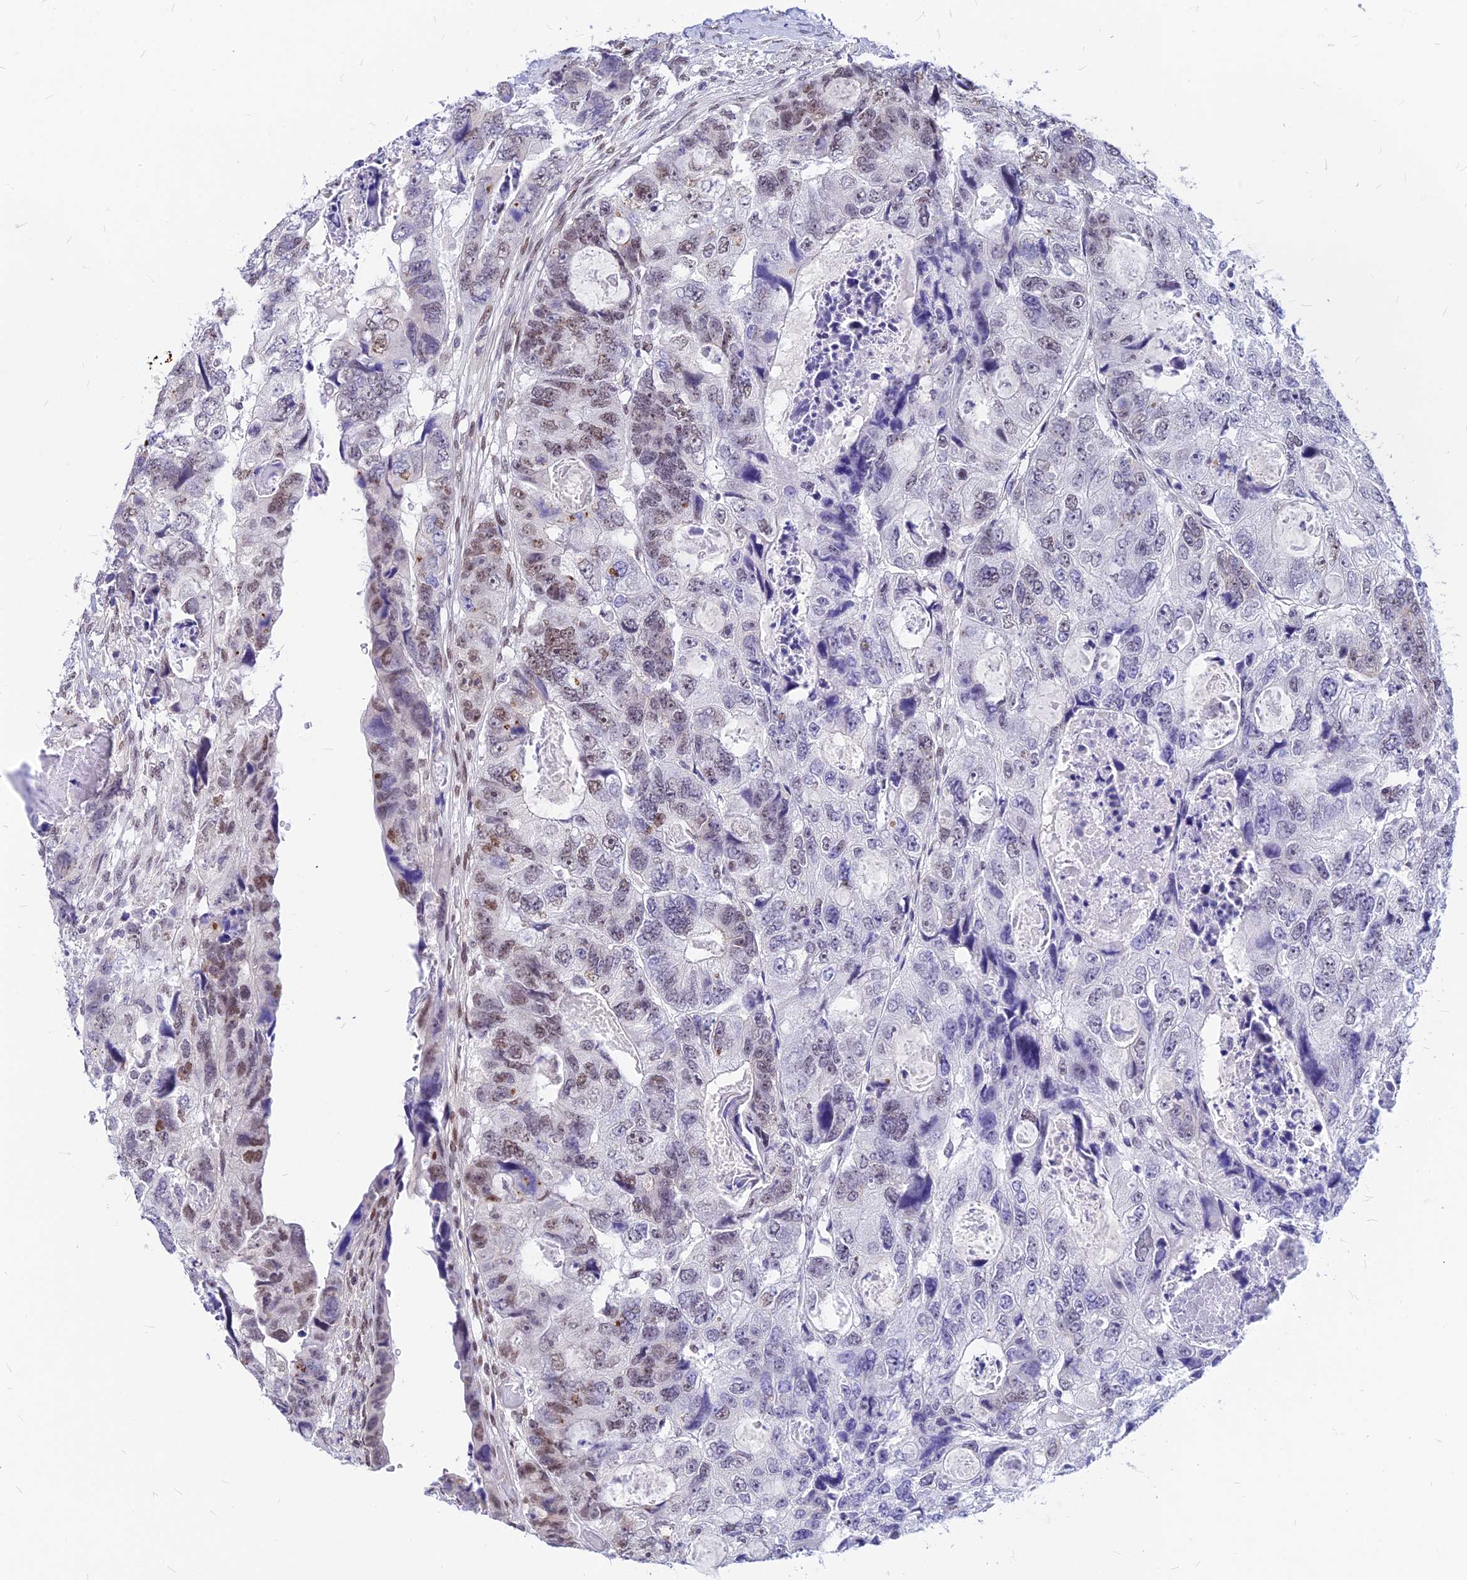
{"staining": {"intensity": "moderate", "quantity": "<25%", "location": "nuclear"}, "tissue": "colorectal cancer", "cell_type": "Tumor cells", "image_type": "cancer", "snomed": [{"axis": "morphology", "description": "Adenocarcinoma, NOS"}, {"axis": "topography", "description": "Rectum"}], "caption": "DAB immunohistochemical staining of human colorectal adenocarcinoma shows moderate nuclear protein expression in approximately <25% of tumor cells.", "gene": "KCTD13", "patient": {"sex": "male", "age": 59}}